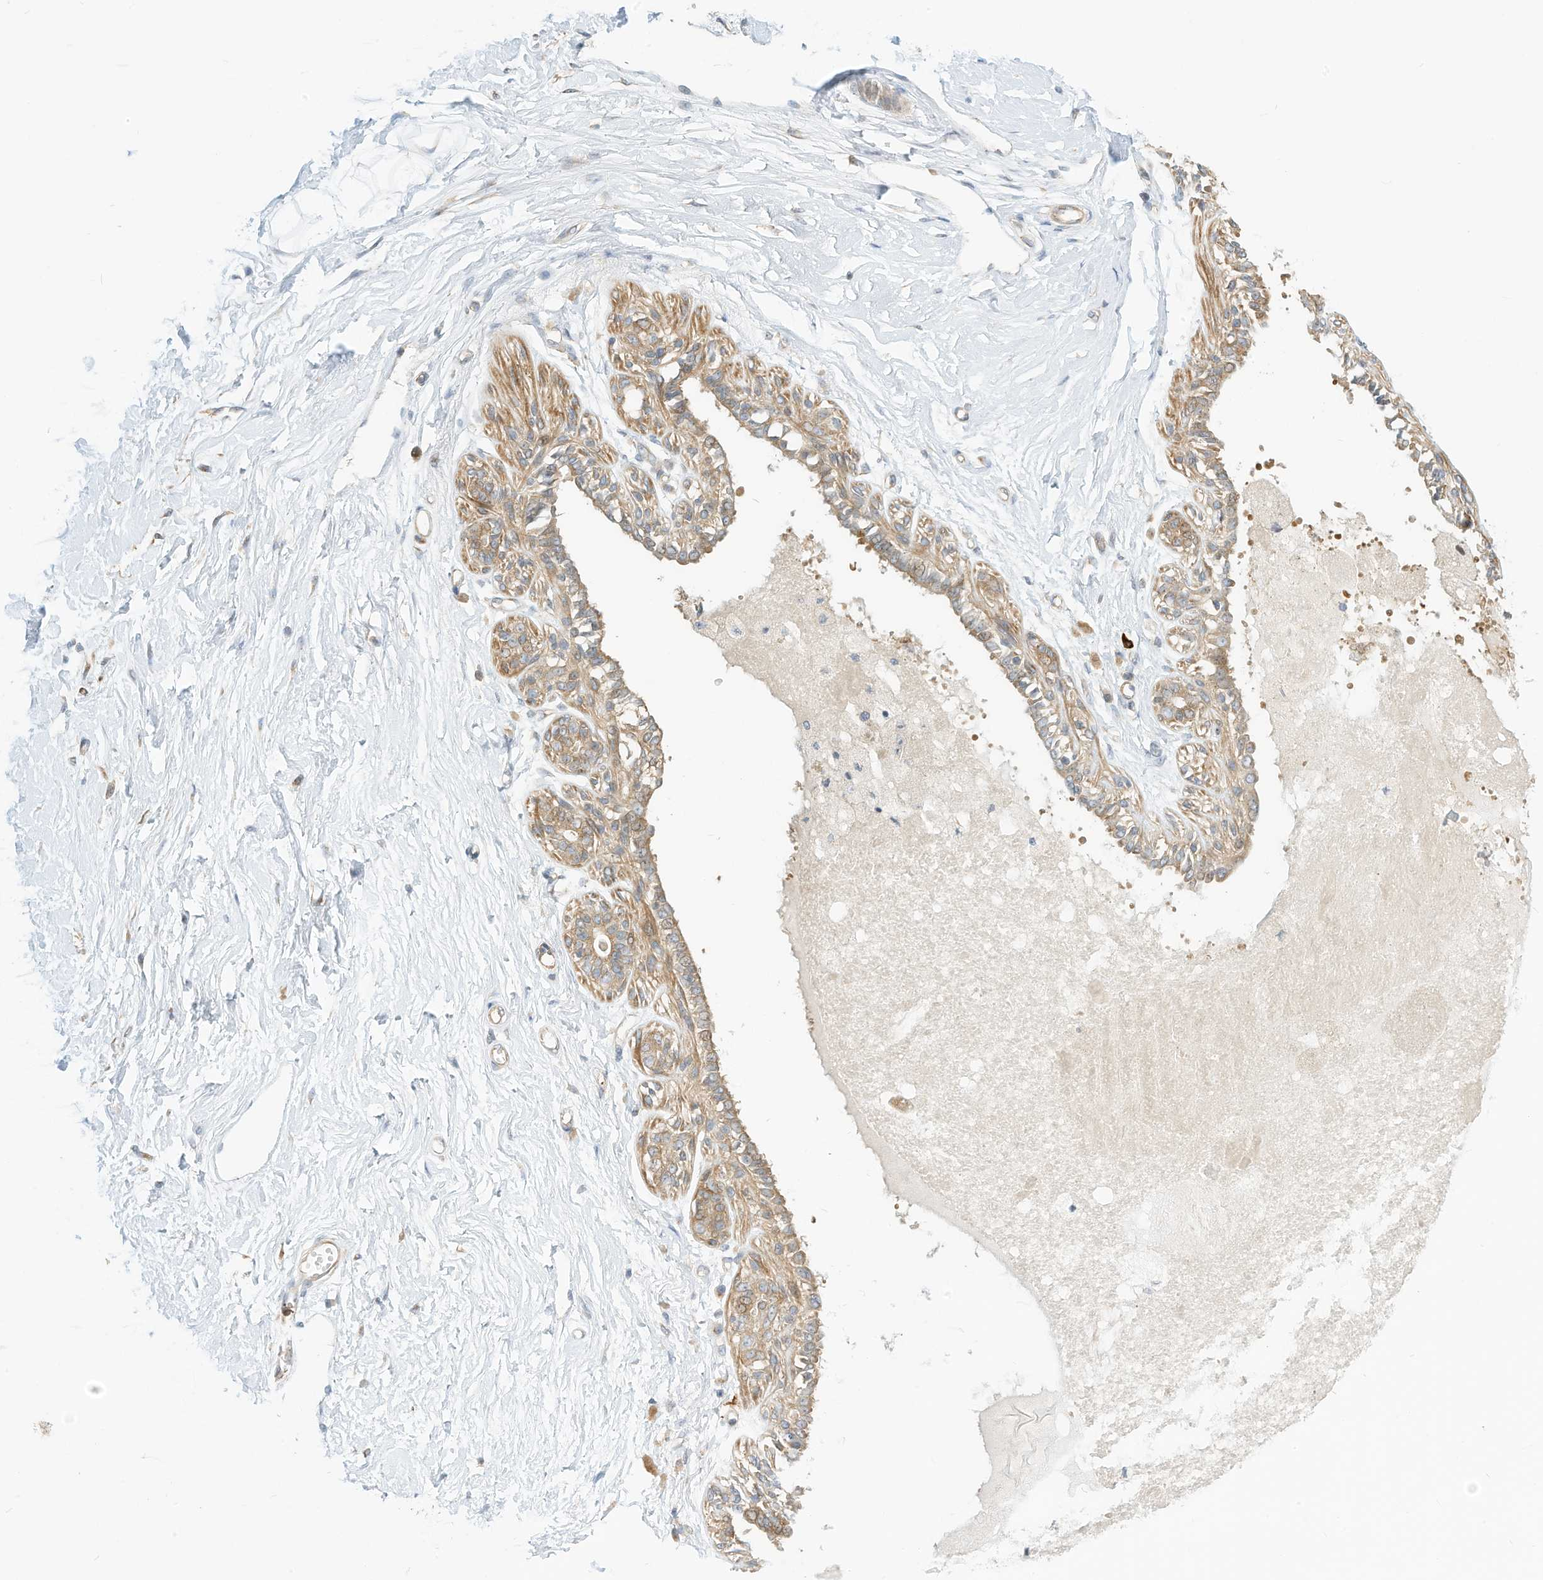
{"staining": {"intensity": "negative", "quantity": "none", "location": "none"}, "tissue": "breast", "cell_type": "Adipocytes", "image_type": "normal", "snomed": [{"axis": "morphology", "description": "Normal tissue, NOS"}, {"axis": "topography", "description": "Breast"}], "caption": "Image shows no protein positivity in adipocytes of unremarkable breast. (DAB (3,3'-diaminobenzidine) immunohistochemistry (IHC) with hematoxylin counter stain).", "gene": "OFD1", "patient": {"sex": "female", "age": 45}}